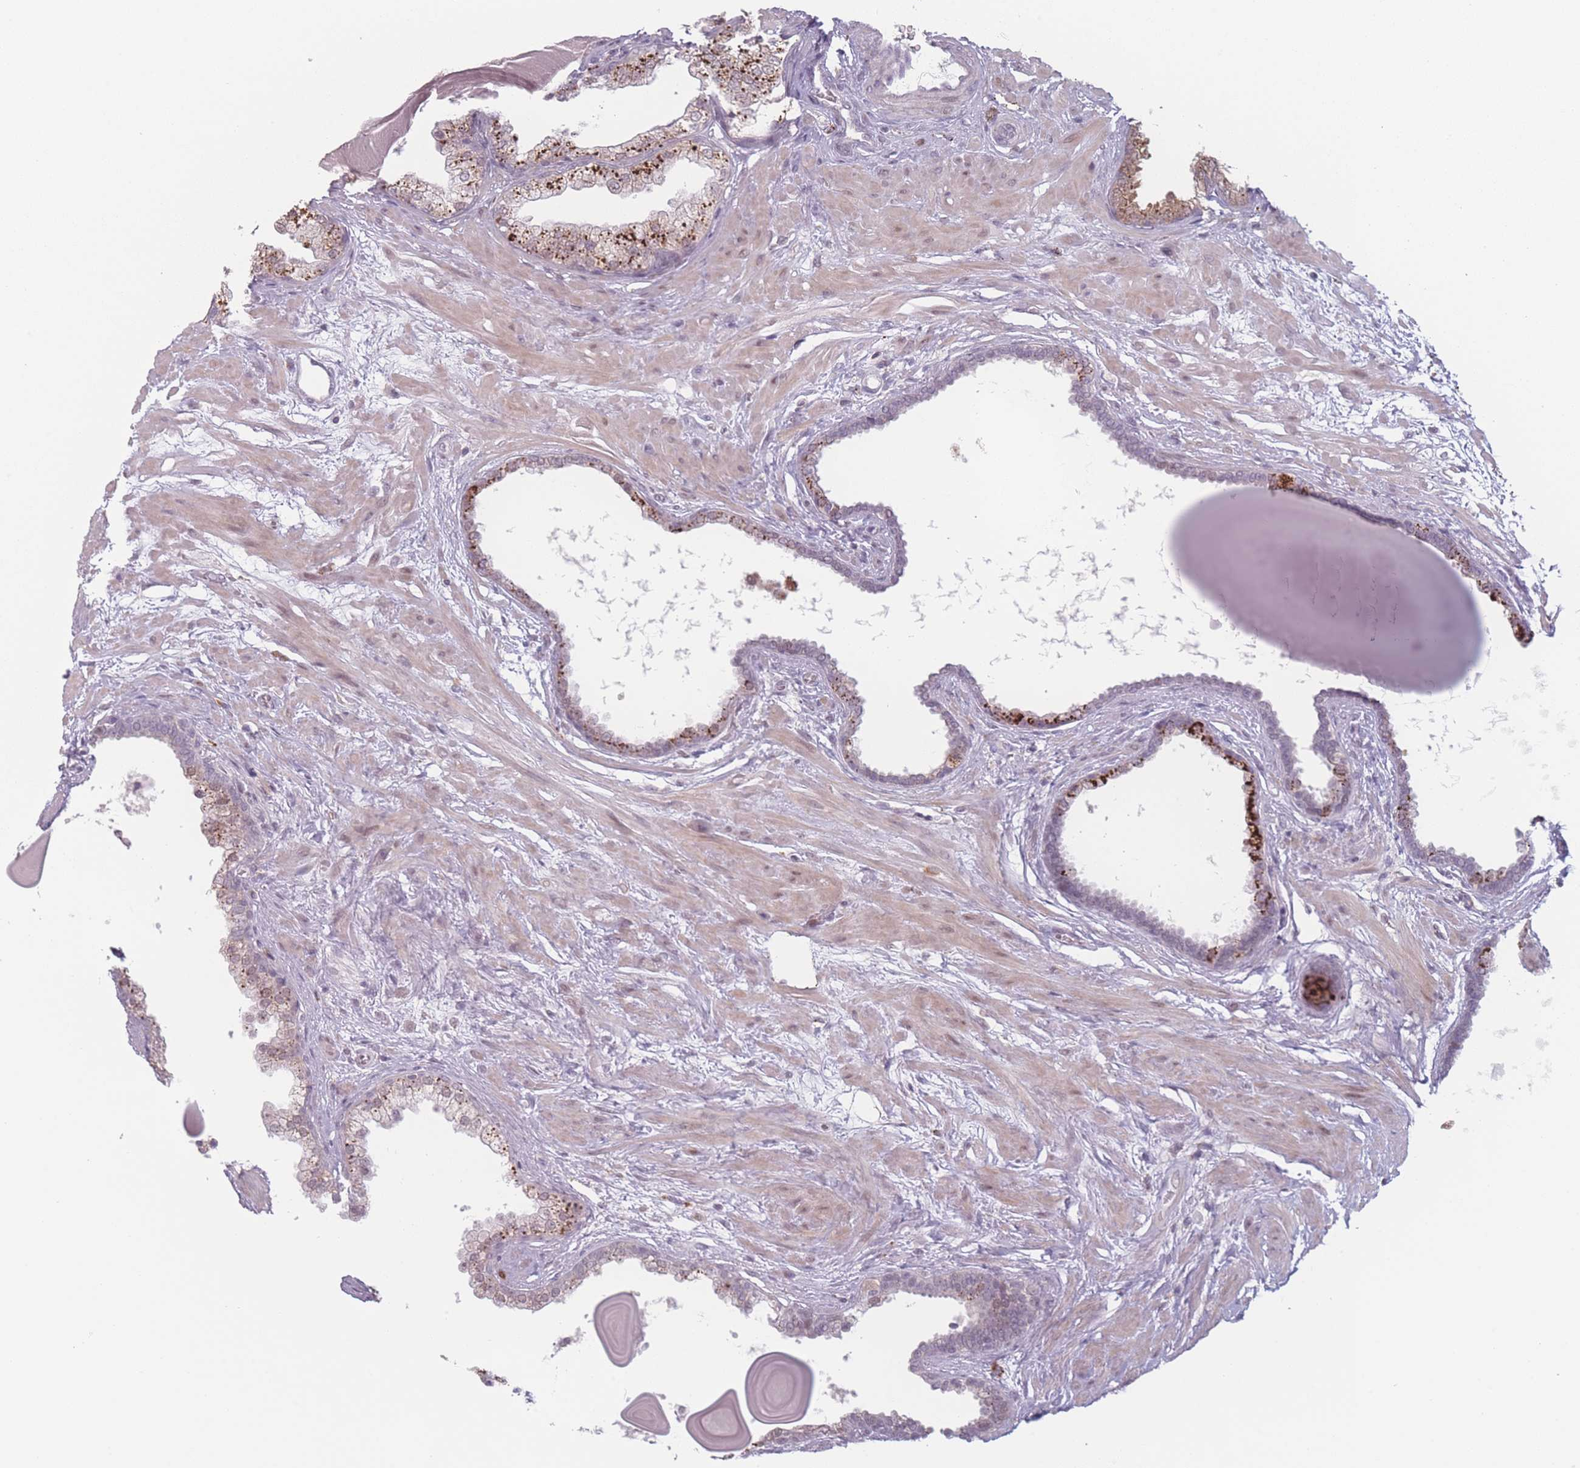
{"staining": {"intensity": "strong", "quantity": "<25%", "location": "cytoplasmic/membranous"}, "tissue": "prostate", "cell_type": "Glandular cells", "image_type": "normal", "snomed": [{"axis": "morphology", "description": "Normal tissue, NOS"}, {"axis": "topography", "description": "Prostate"}], "caption": "The immunohistochemical stain shows strong cytoplasmic/membranous positivity in glandular cells of unremarkable prostate.", "gene": "OR10C1", "patient": {"sex": "male", "age": 48}}